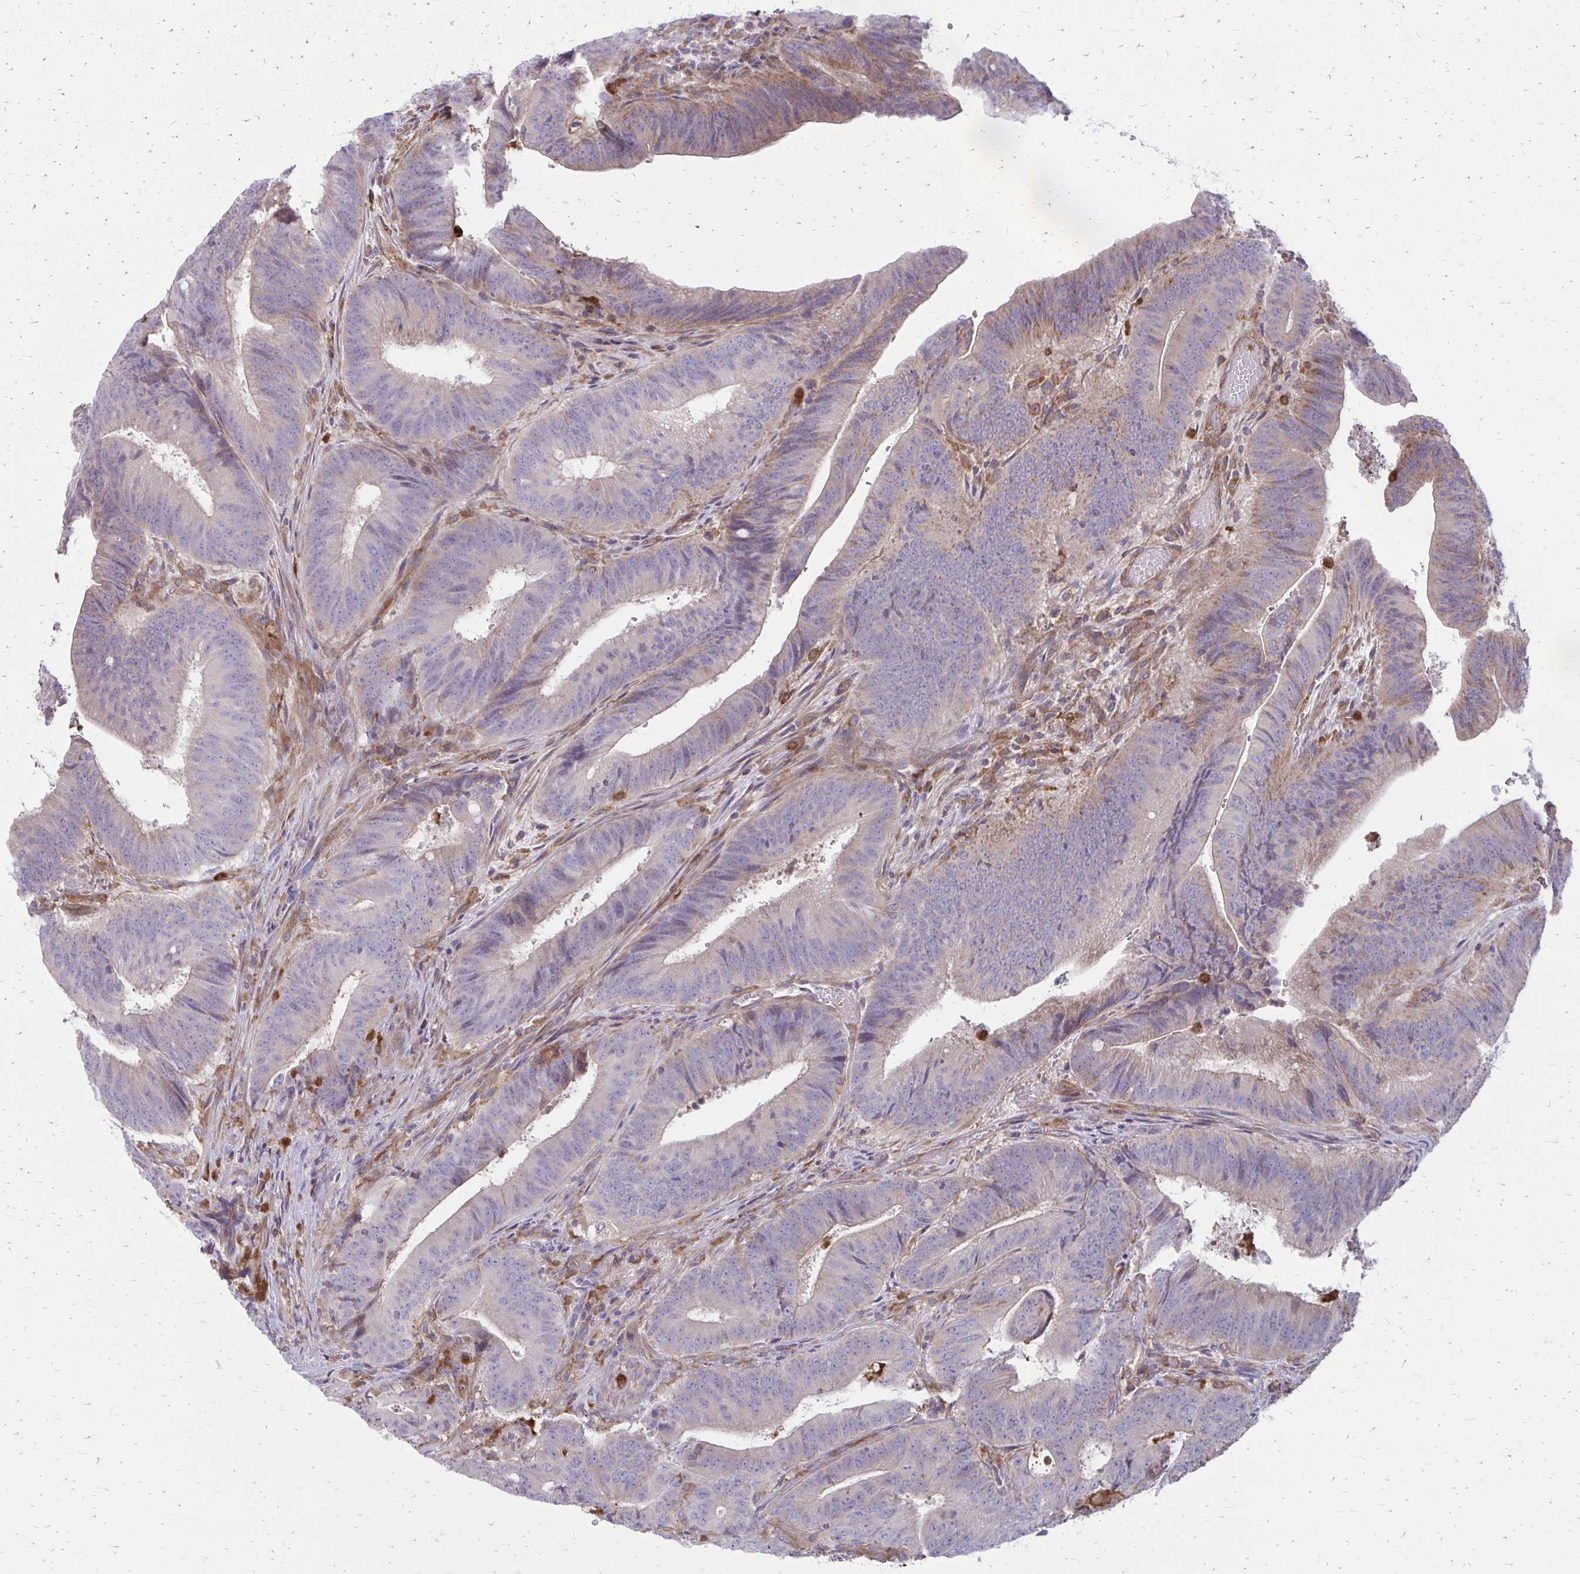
{"staining": {"intensity": "weak", "quantity": "<25%", "location": "cytoplasmic/membranous"}, "tissue": "colorectal cancer", "cell_type": "Tumor cells", "image_type": "cancer", "snomed": [{"axis": "morphology", "description": "Adenocarcinoma, NOS"}, {"axis": "topography", "description": "Colon"}], "caption": "Micrograph shows no significant protein positivity in tumor cells of adenocarcinoma (colorectal).", "gene": "ASAP1", "patient": {"sex": "female", "age": 43}}